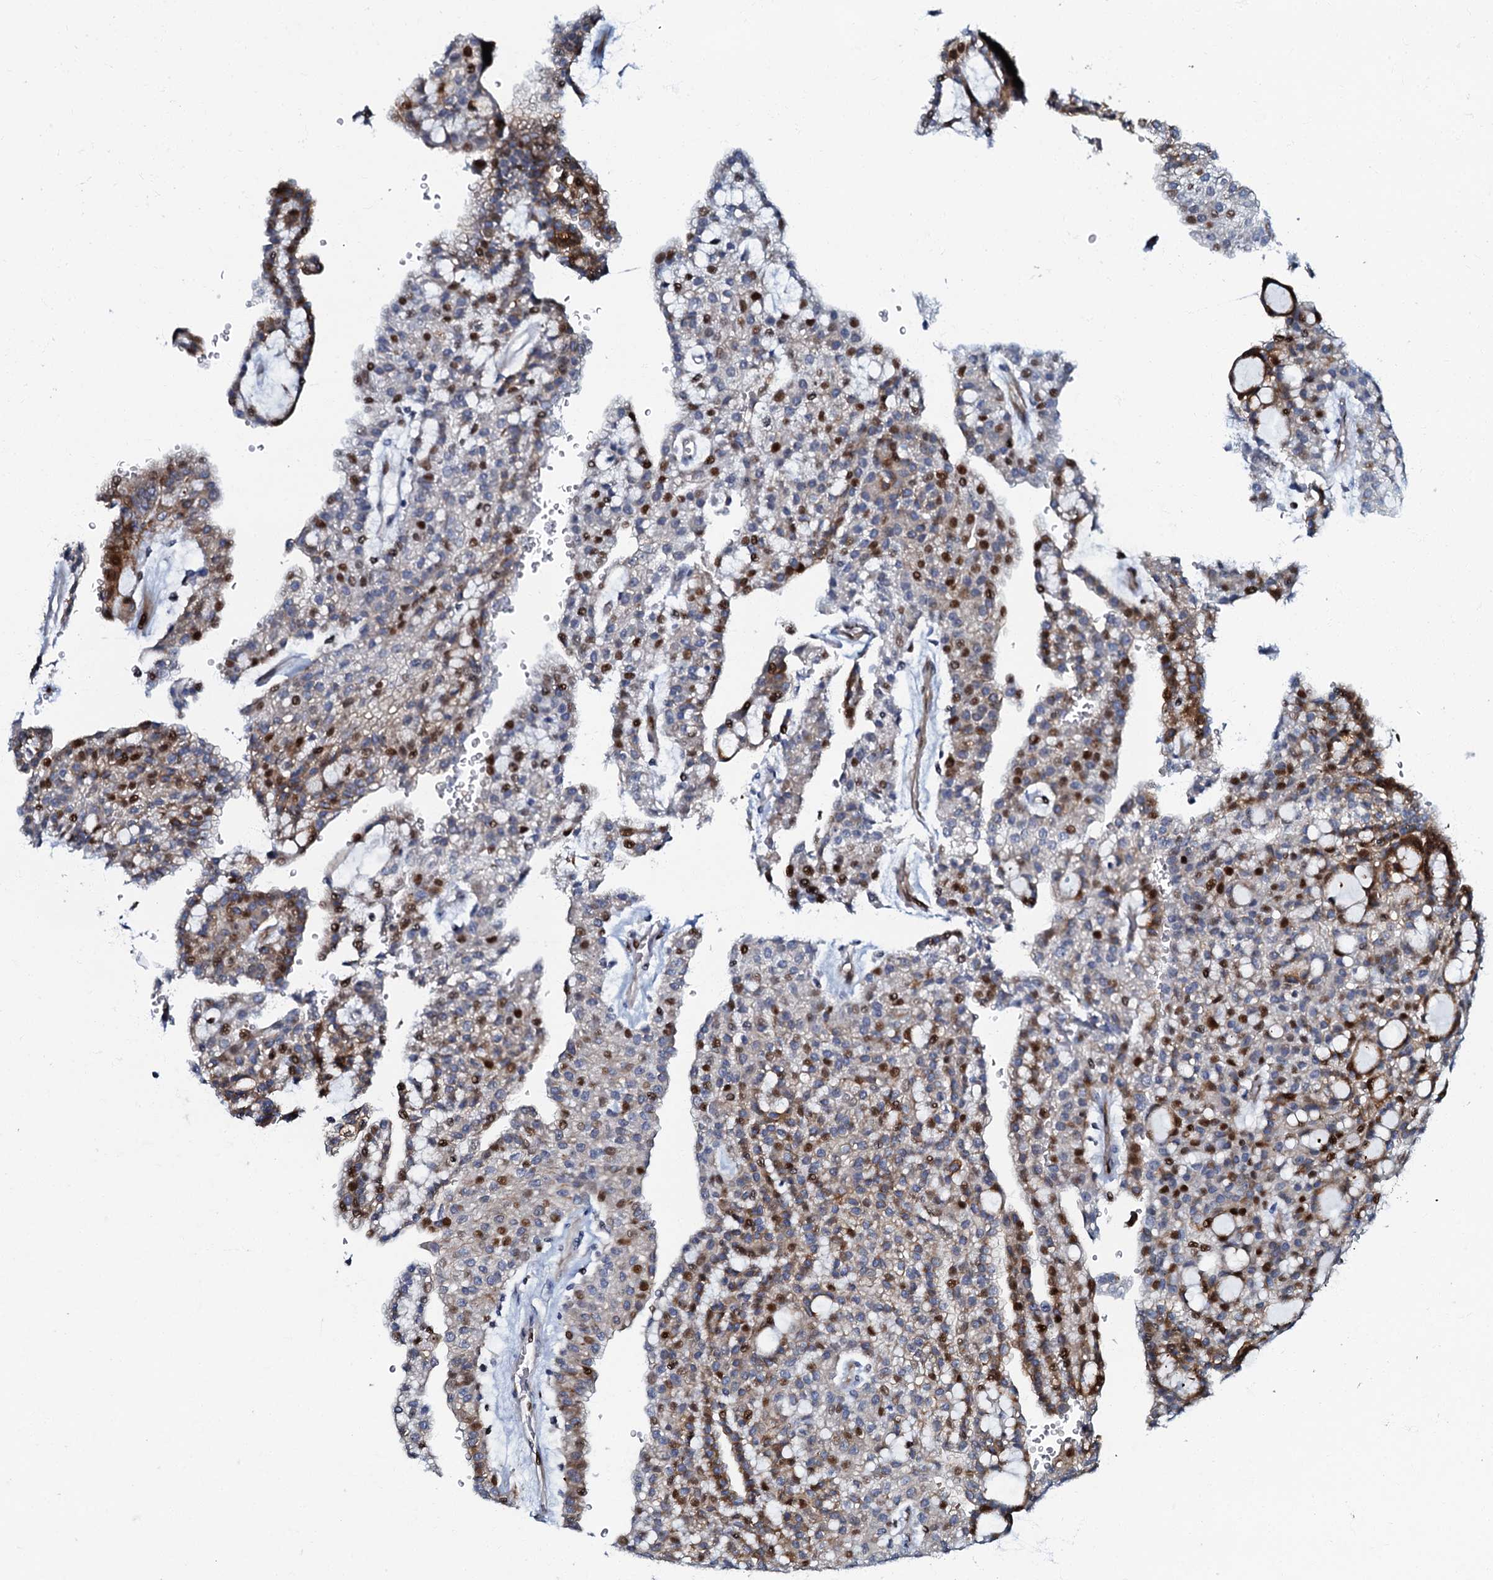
{"staining": {"intensity": "strong", "quantity": "<25%", "location": "cytoplasmic/membranous,nuclear"}, "tissue": "renal cancer", "cell_type": "Tumor cells", "image_type": "cancer", "snomed": [{"axis": "morphology", "description": "Adenocarcinoma, NOS"}, {"axis": "topography", "description": "Kidney"}], "caption": "Adenocarcinoma (renal) was stained to show a protein in brown. There is medium levels of strong cytoplasmic/membranous and nuclear staining in approximately <25% of tumor cells. (brown staining indicates protein expression, while blue staining denotes nuclei).", "gene": "MFSD5", "patient": {"sex": "male", "age": 63}}